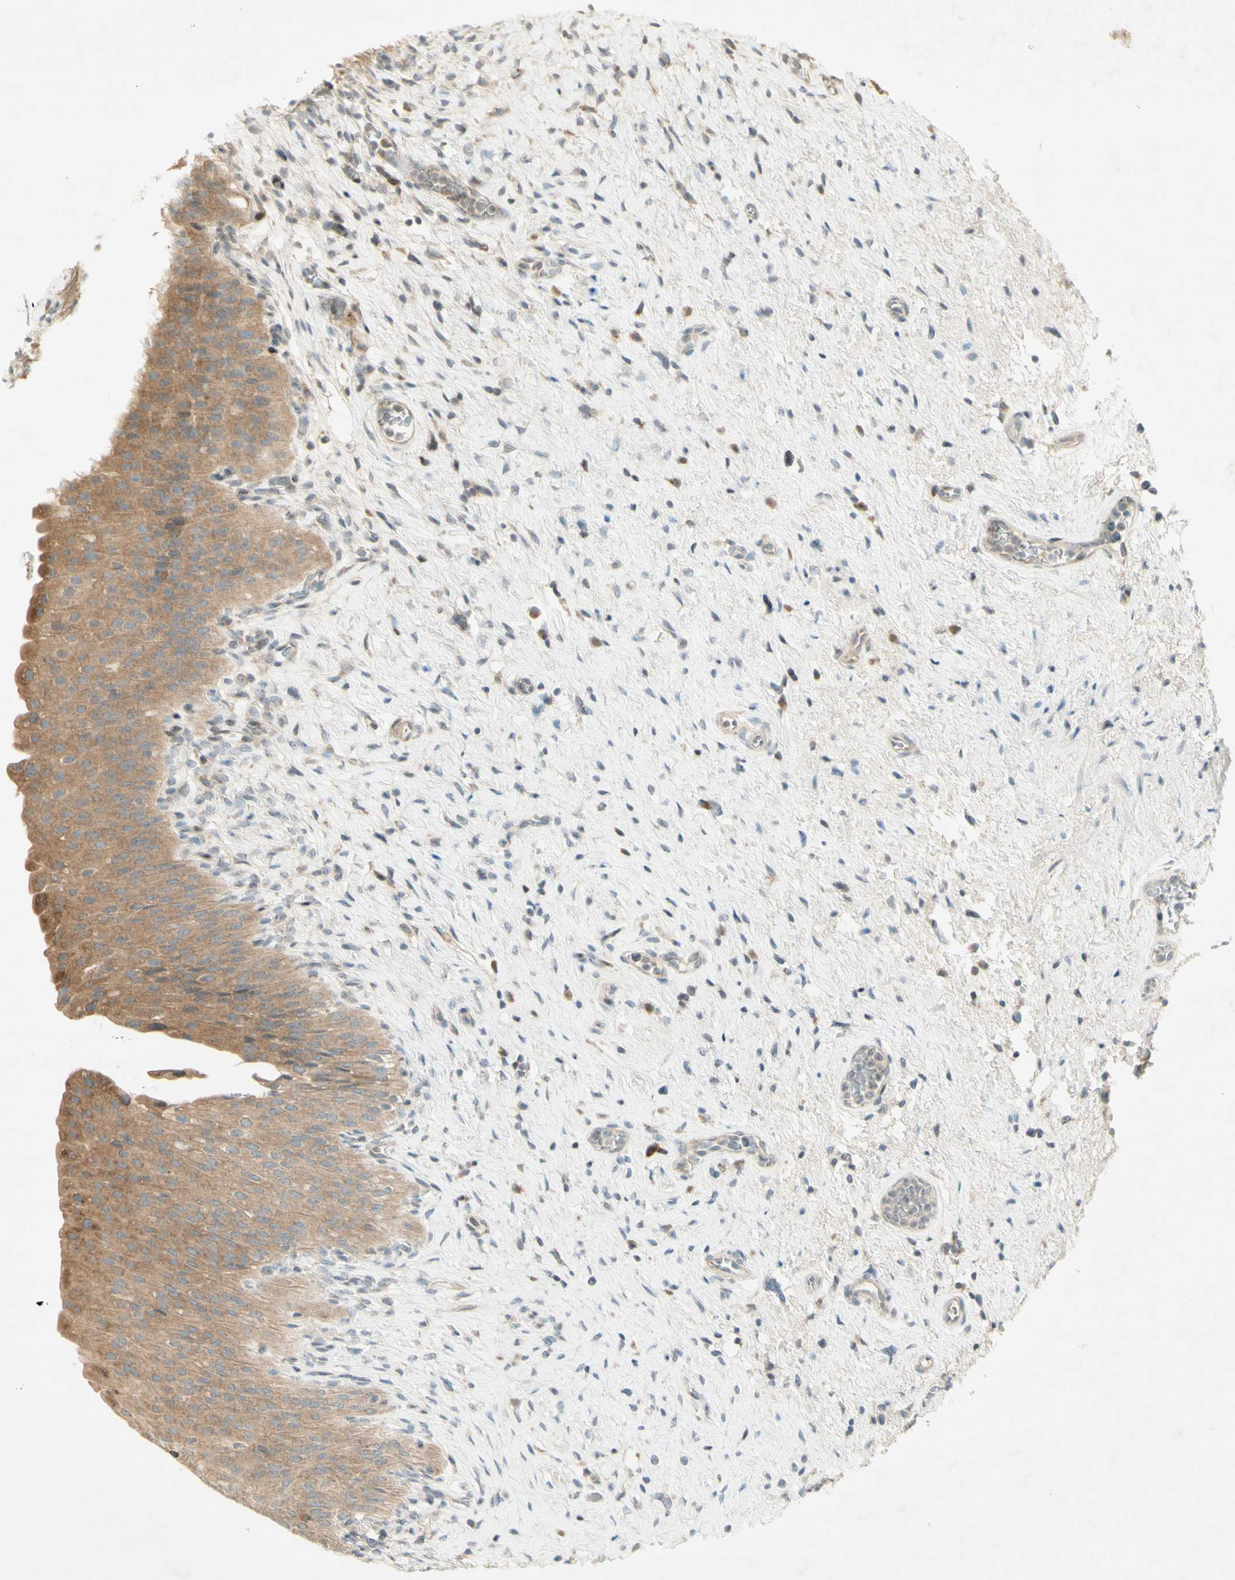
{"staining": {"intensity": "moderate", "quantity": ">75%", "location": "cytoplasmic/membranous"}, "tissue": "urinary bladder", "cell_type": "Urothelial cells", "image_type": "normal", "snomed": [{"axis": "morphology", "description": "Normal tissue, NOS"}, {"axis": "morphology", "description": "Urothelial carcinoma, High grade"}, {"axis": "topography", "description": "Urinary bladder"}], "caption": "This micrograph exhibits immunohistochemistry (IHC) staining of normal urinary bladder, with medium moderate cytoplasmic/membranous staining in approximately >75% of urothelial cells.", "gene": "ETF1", "patient": {"sex": "male", "age": 46}}